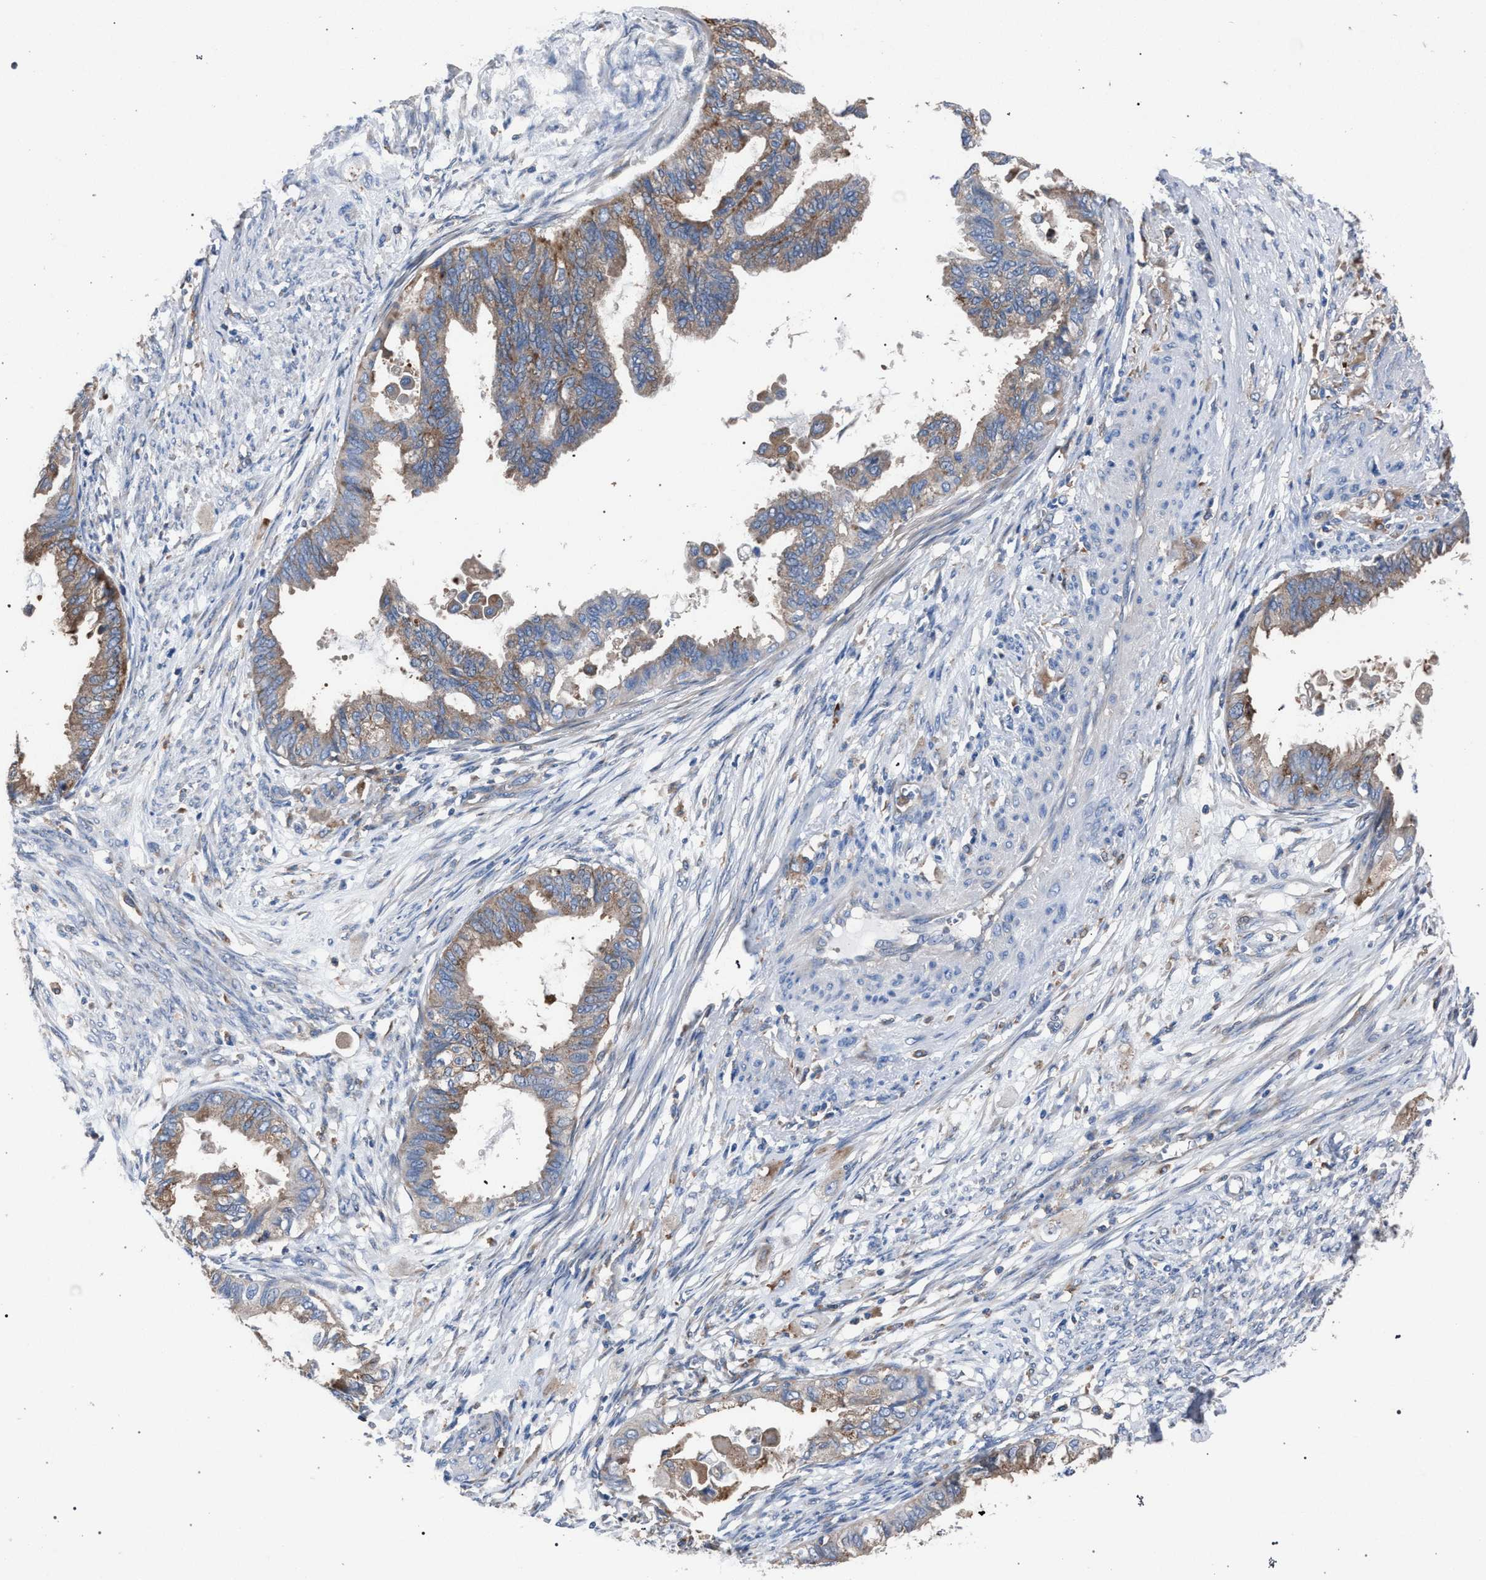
{"staining": {"intensity": "moderate", "quantity": "25%-75%", "location": "cytoplasmic/membranous"}, "tissue": "cervical cancer", "cell_type": "Tumor cells", "image_type": "cancer", "snomed": [{"axis": "morphology", "description": "Normal tissue, NOS"}, {"axis": "morphology", "description": "Adenocarcinoma, NOS"}, {"axis": "topography", "description": "Cervix"}, {"axis": "topography", "description": "Endometrium"}], "caption": "Moderate cytoplasmic/membranous staining is seen in about 25%-75% of tumor cells in cervical adenocarcinoma. (Brightfield microscopy of DAB IHC at high magnification).", "gene": "ATP6V0A1", "patient": {"sex": "female", "age": 86}}